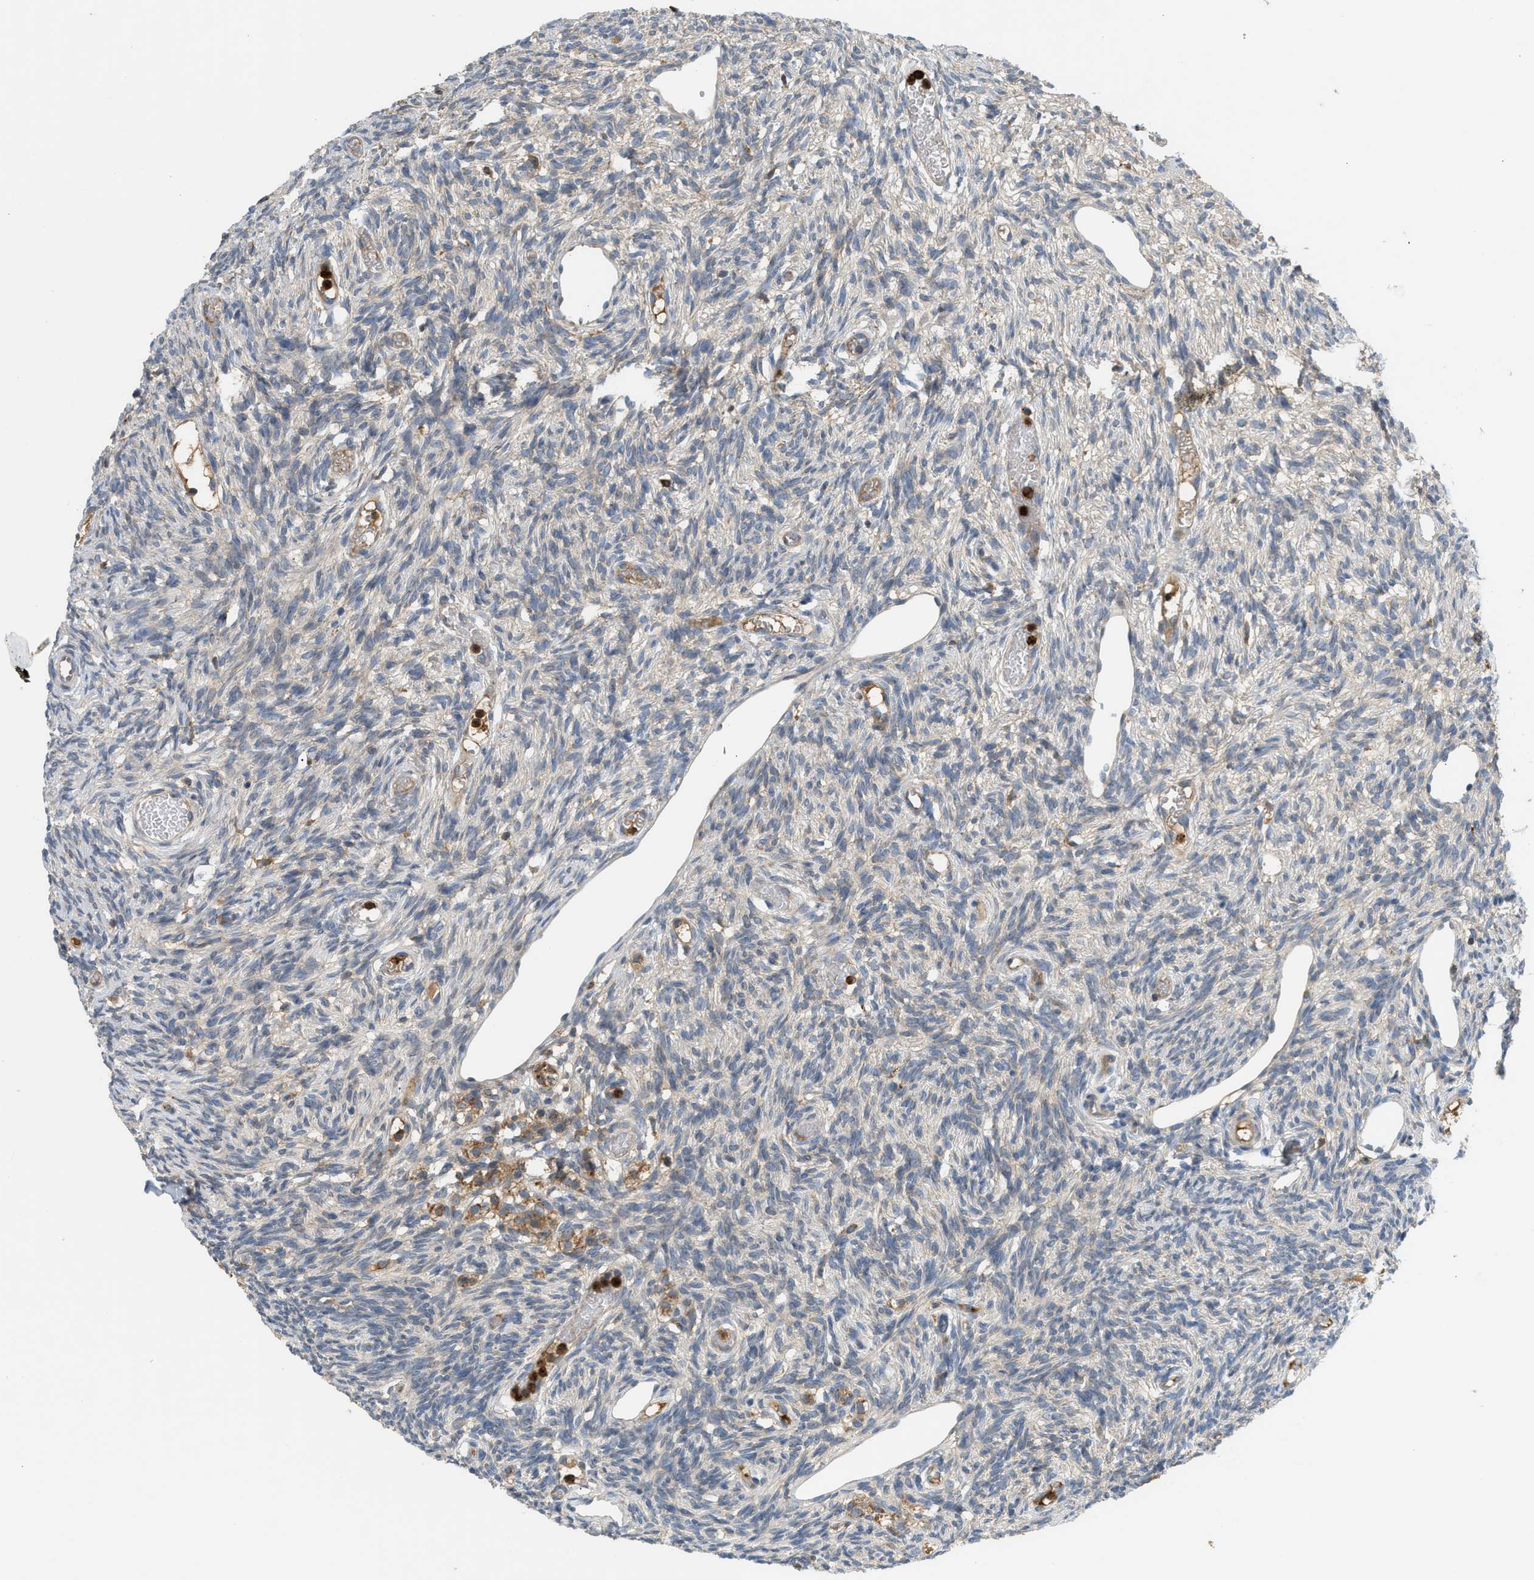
{"staining": {"intensity": "strong", "quantity": ">75%", "location": "cytoplasmic/membranous"}, "tissue": "ovary", "cell_type": "Follicle cells", "image_type": "normal", "snomed": [{"axis": "morphology", "description": "Normal tissue, NOS"}, {"axis": "topography", "description": "Ovary"}], "caption": "This image demonstrates immunohistochemistry (IHC) staining of unremarkable human ovary, with high strong cytoplasmic/membranous positivity in approximately >75% of follicle cells.", "gene": "RHBDF2", "patient": {"sex": "female", "age": 33}}